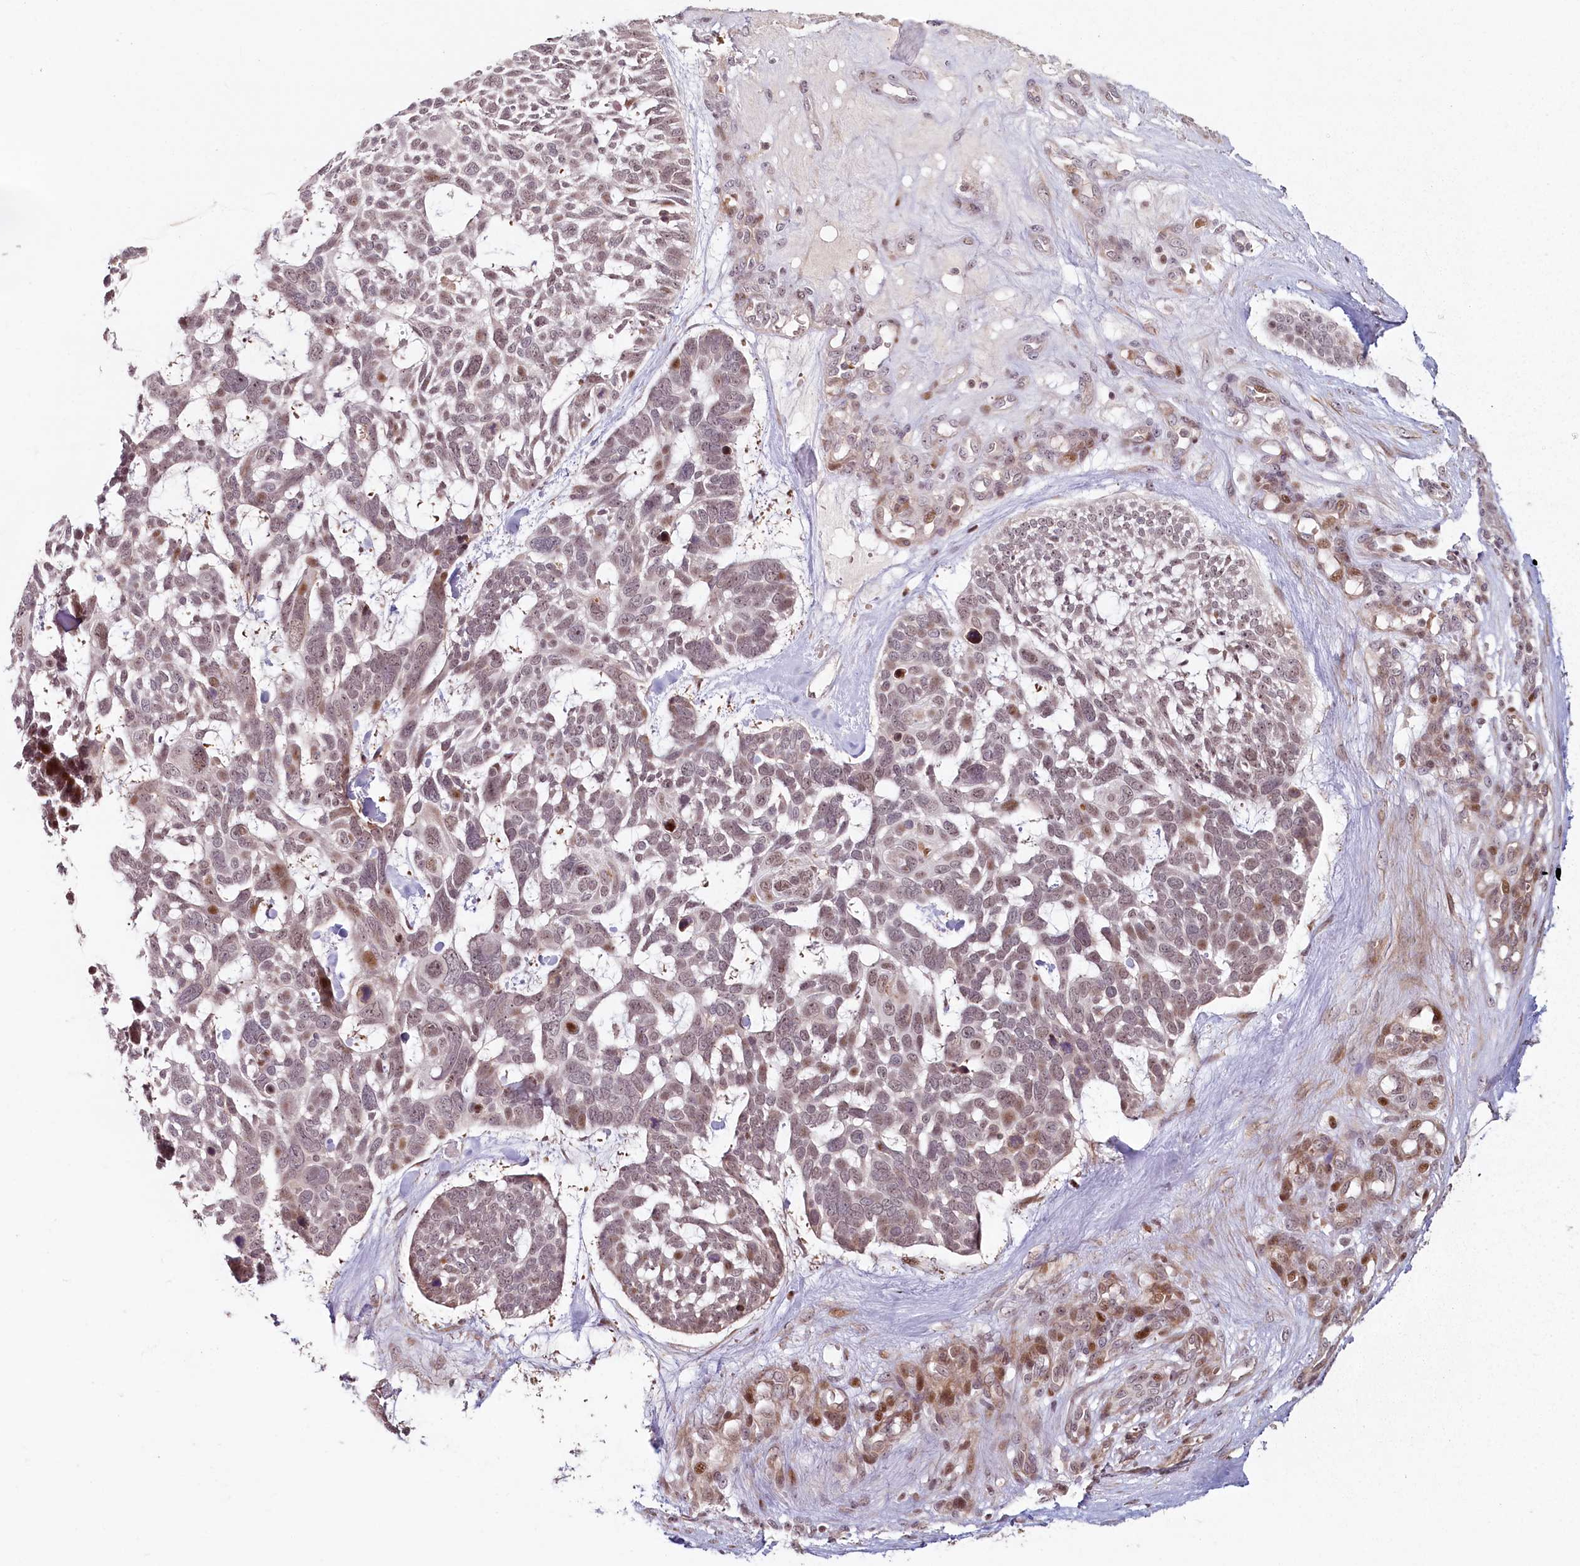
{"staining": {"intensity": "moderate", "quantity": "<25%", "location": "nuclear"}, "tissue": "skin cancer", "cell_type": "Tumor cells", "image_type": "cancer", "snomed": [{"axis": "morphology", "description": "Basal cell carcinoma"}, {"axis": "topography", "description": "Skin"}], "caption": "Immunohistochemical staining of human skin cancer displays moderate nuclear protein positivity in approximately <25% of tumor cells.", "gene": "FAM204A", "patient": {"sex": "male", "age": 88}}